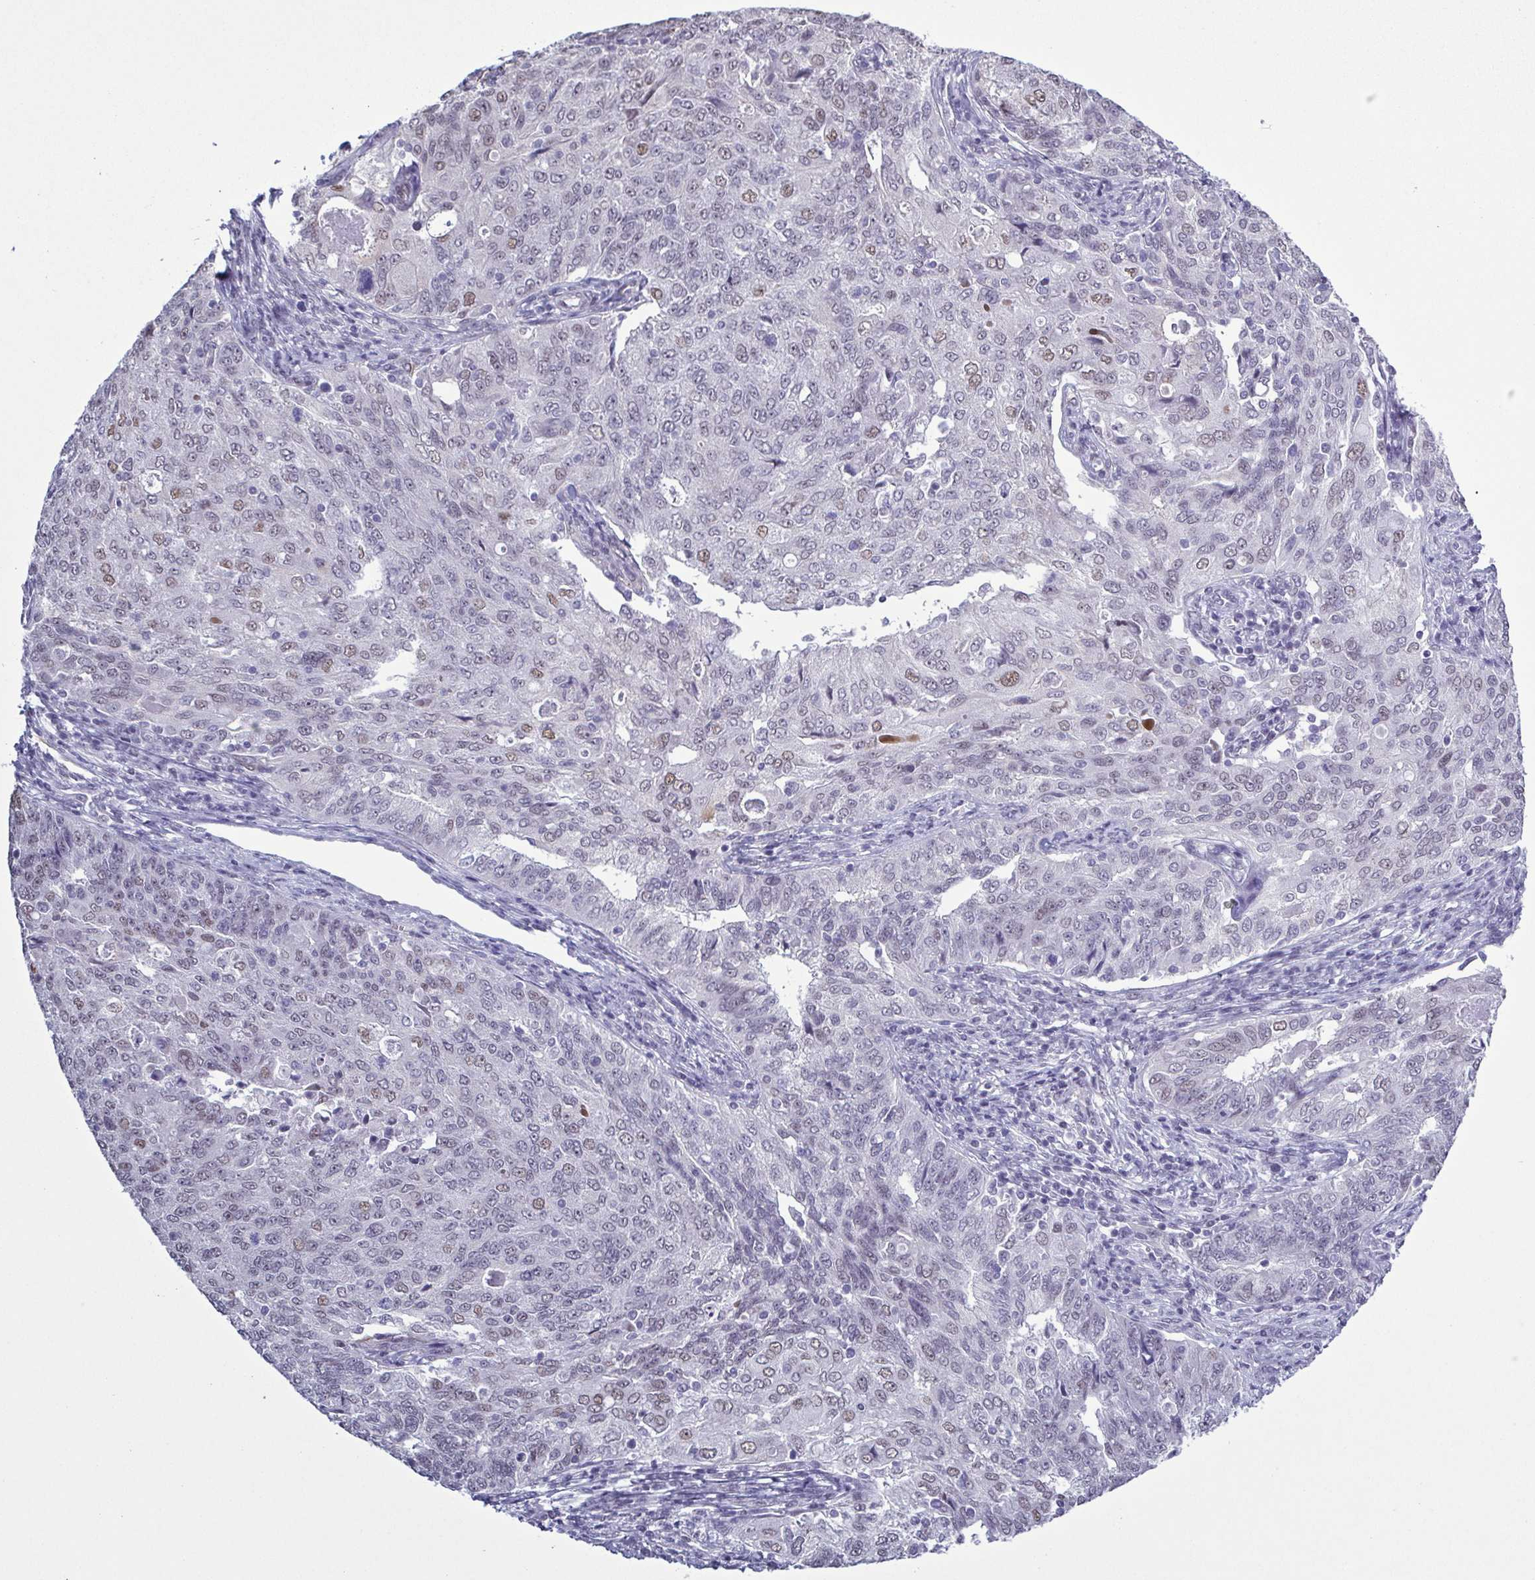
{"staining": {"intensity": "moderate", "quantity": "<25%", "location": "nuclear"}, "tissue": "endometrial cancer", "cell_type": "Tumor cells", "image_type": "cancer", "snomed": [{"axis": "morphology", "description": "Adenocarcinoma, NOS"}, {"axis": "topography", "description": "Endometrium"}], "caption": "The photomicrograph reveals immunohistochemical staining of adenocarcinoma (endometrial). There is moderate nuclear staining is seen in approximately <25% of tumor cells. (DAB IHC, brown staining for protein, blue staining for nuclei).", "gene": "TMEM92", "patient": {"sex": "female", "age": 43}}